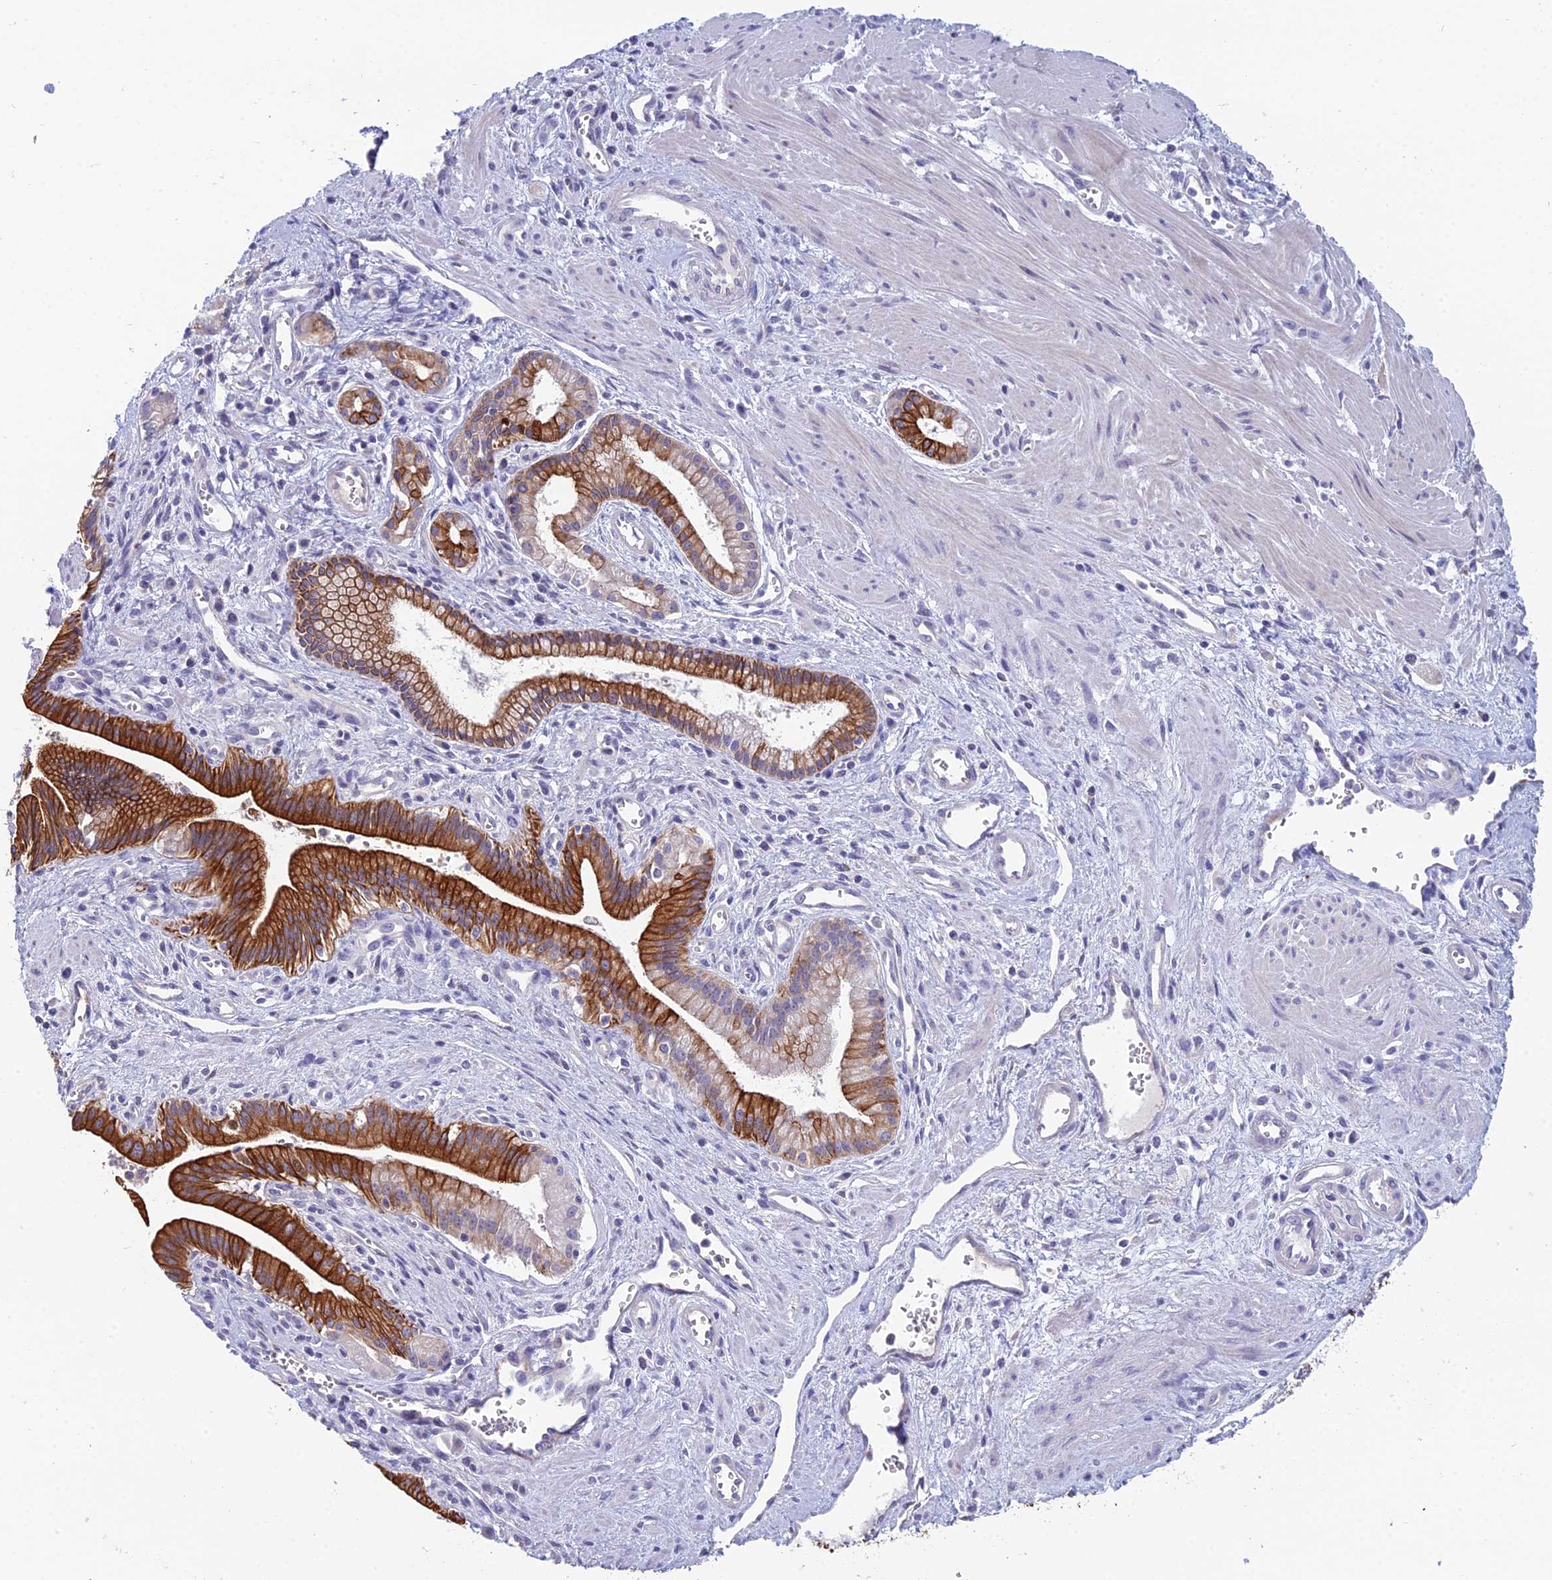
{"staining": {"intensity": "strong", "quantity": ">75%", "location": "cytoplasmic/membranous"}, "tissue": "pancreatic cancer", "cell_type": "Tumor cells", "image_type": "cancer", "snomed": [{"axis": "morphology", "description": "Adenocarcinoma, NOS"}, {"axis": "topography", "description": "Pancreas"}], "caption": "Adenocarcinoma (pancreatic) was stained to show a protein in brown. There is high levels of strong cytoplasmic/membranous expression in about >75% of tumor cells. (Brightfield microscopy of DAB IHC at high magnification).", "gene": "RBM41", "patient": {"sex": "male", "age": 78}}